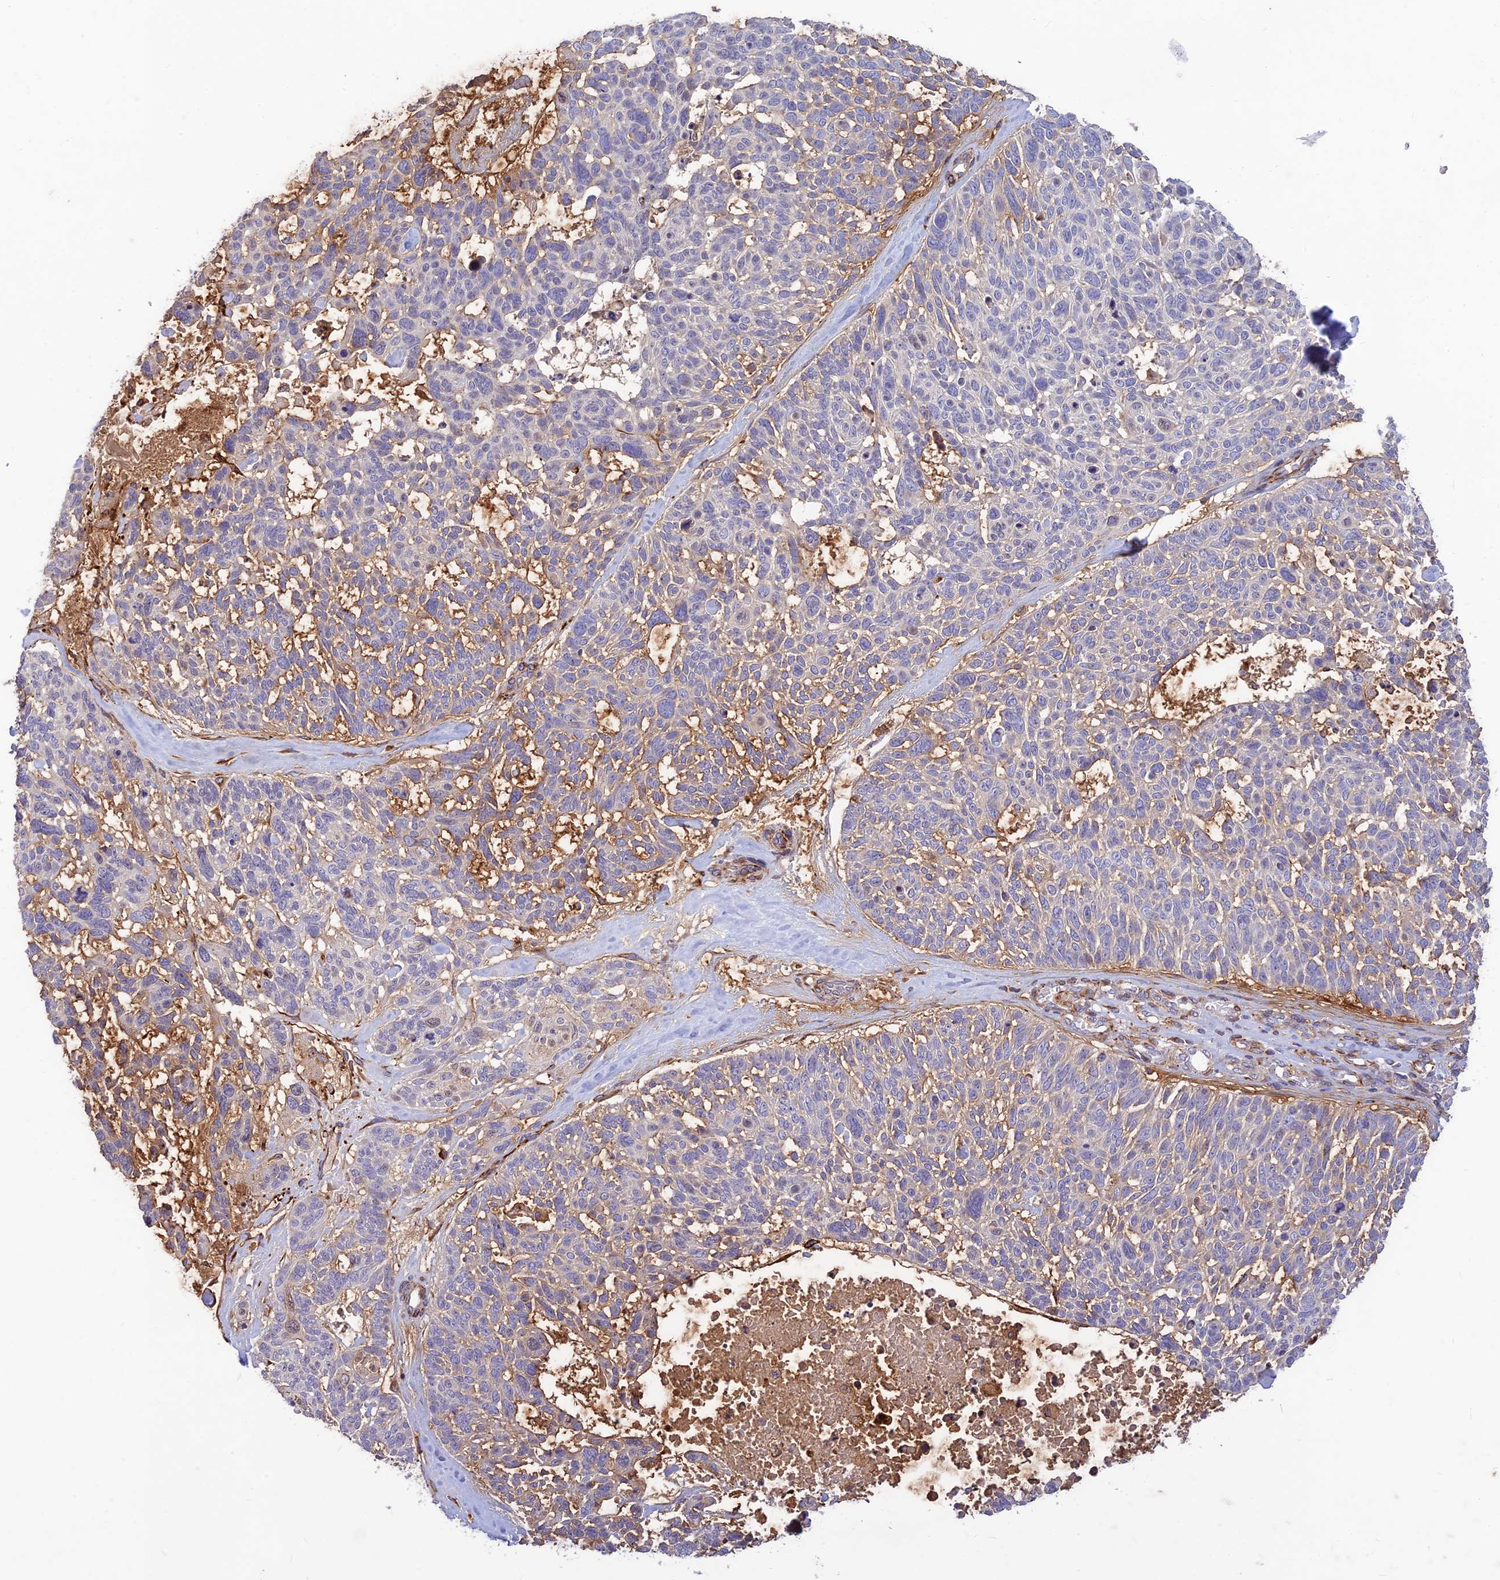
{"staining": {"intensity": "negative", "quantity": "none", "location": "none"}, "tissue": "skin cancer", "cell_type": "Tumor cells", "image_type": "cancer", "snomed": [{"axis": "morphology", "description": "Basal cell carcinoma"}, {"axis": "topography", "description": "Skin"}], "caption": "Human skin cancer stained for a protein using immunohistochemistry (IHC) reveals no expression in tumor cells.", "gene": "ST8SIA5", "patient": {"sex": "male", "age": 88}}